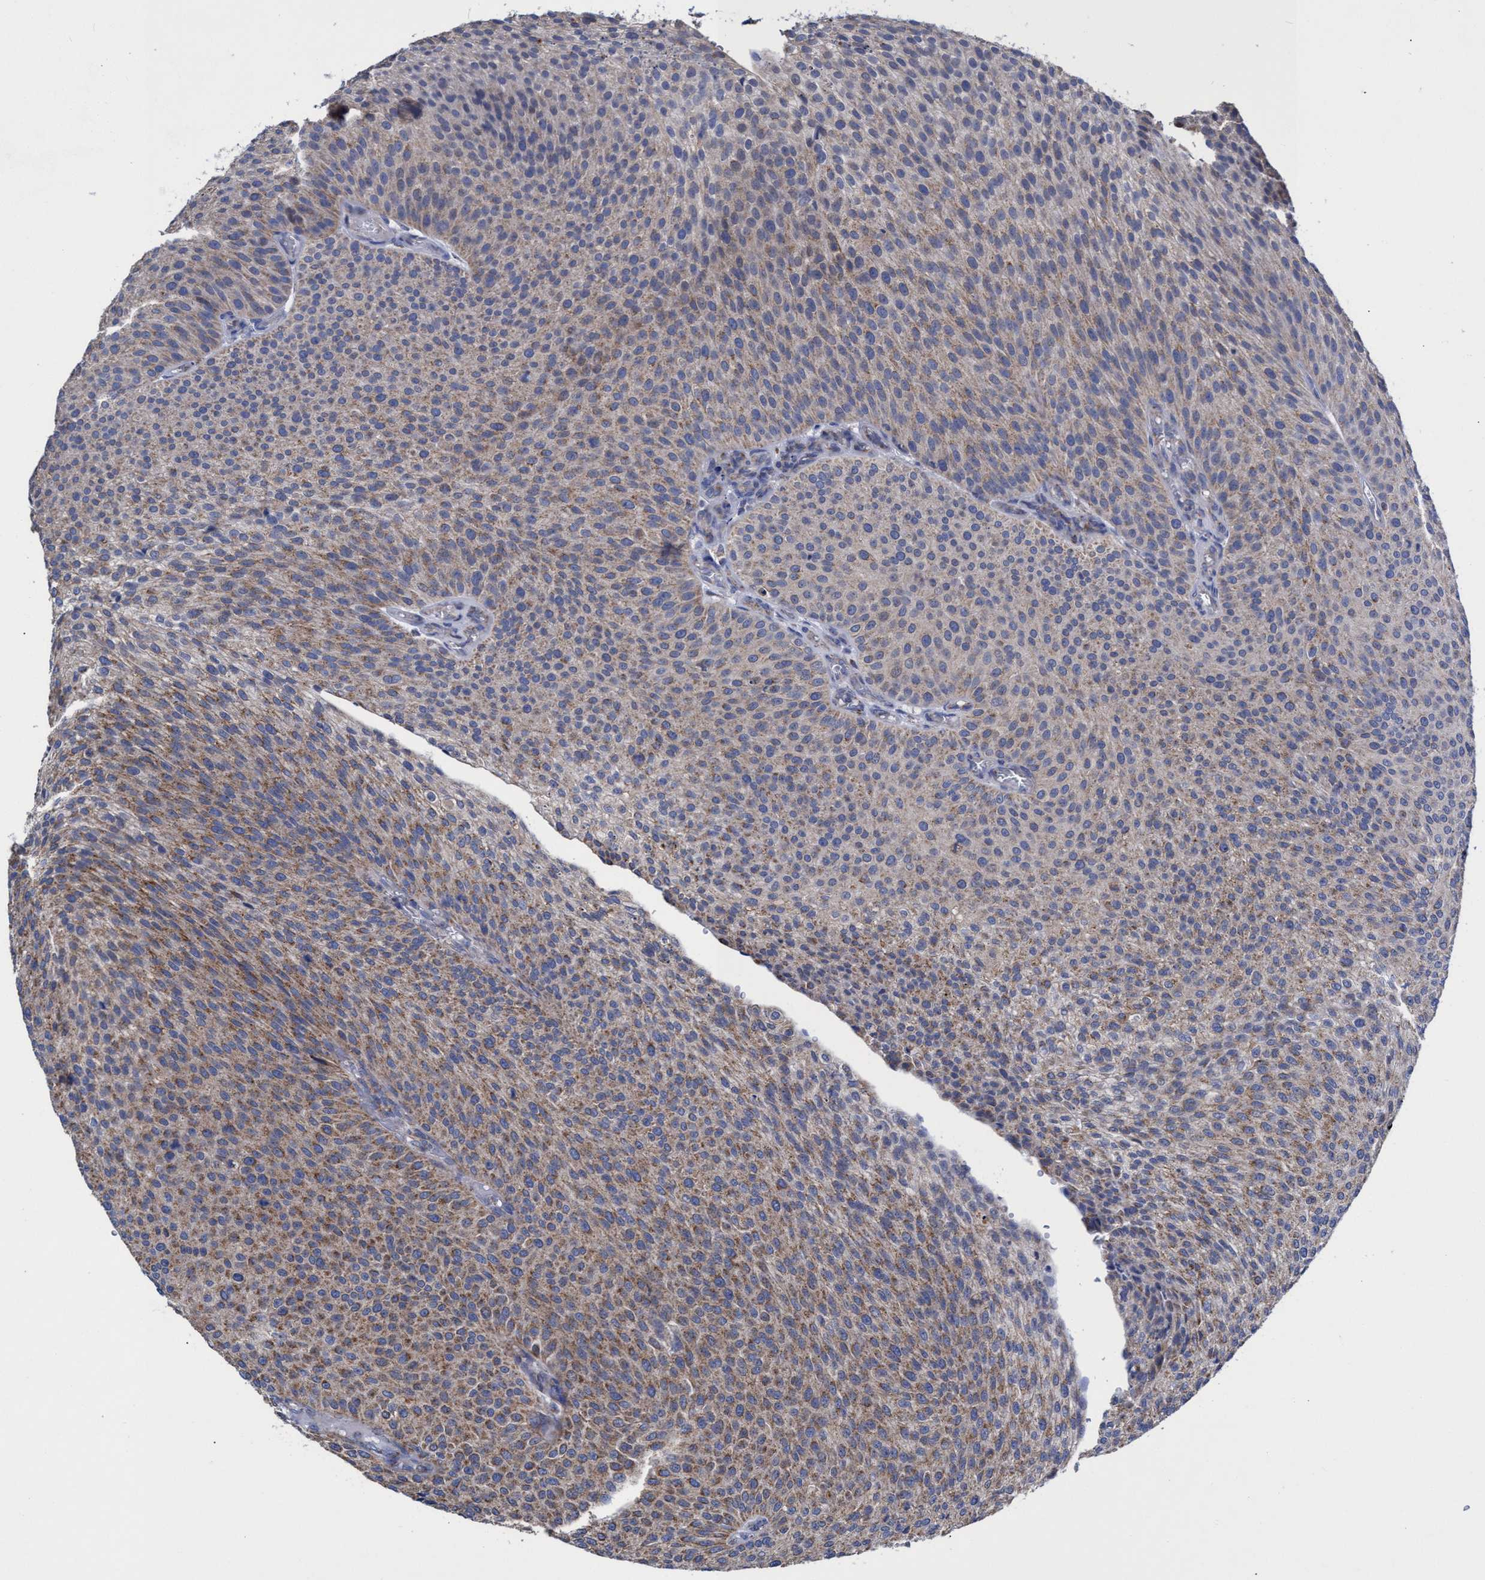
{"staining": {"intensity": "moderate", "quantity": ">75%", "location": "cytoplasmic/membranous"}, "tissue": "urothelial cancer", "cell_type": "Tumor cells", "image_type": "cancer", "snomed": [{"axis": "morphology", "description": "Urothelial carcinoma, Low grade"}, {"axis": "topography", "description": "Smooth muscle"}, {"axis": "topography", "description": "Urinary bladder"}], "caption": "About >75% of tumor cells in human urothelial cancer reveal moderate cytoplasmic/membranous protein staining as visualized by brown immunohistochemical staining.", "gene": "ZNF750", "patient": {"sex": "male", "age": 60}}